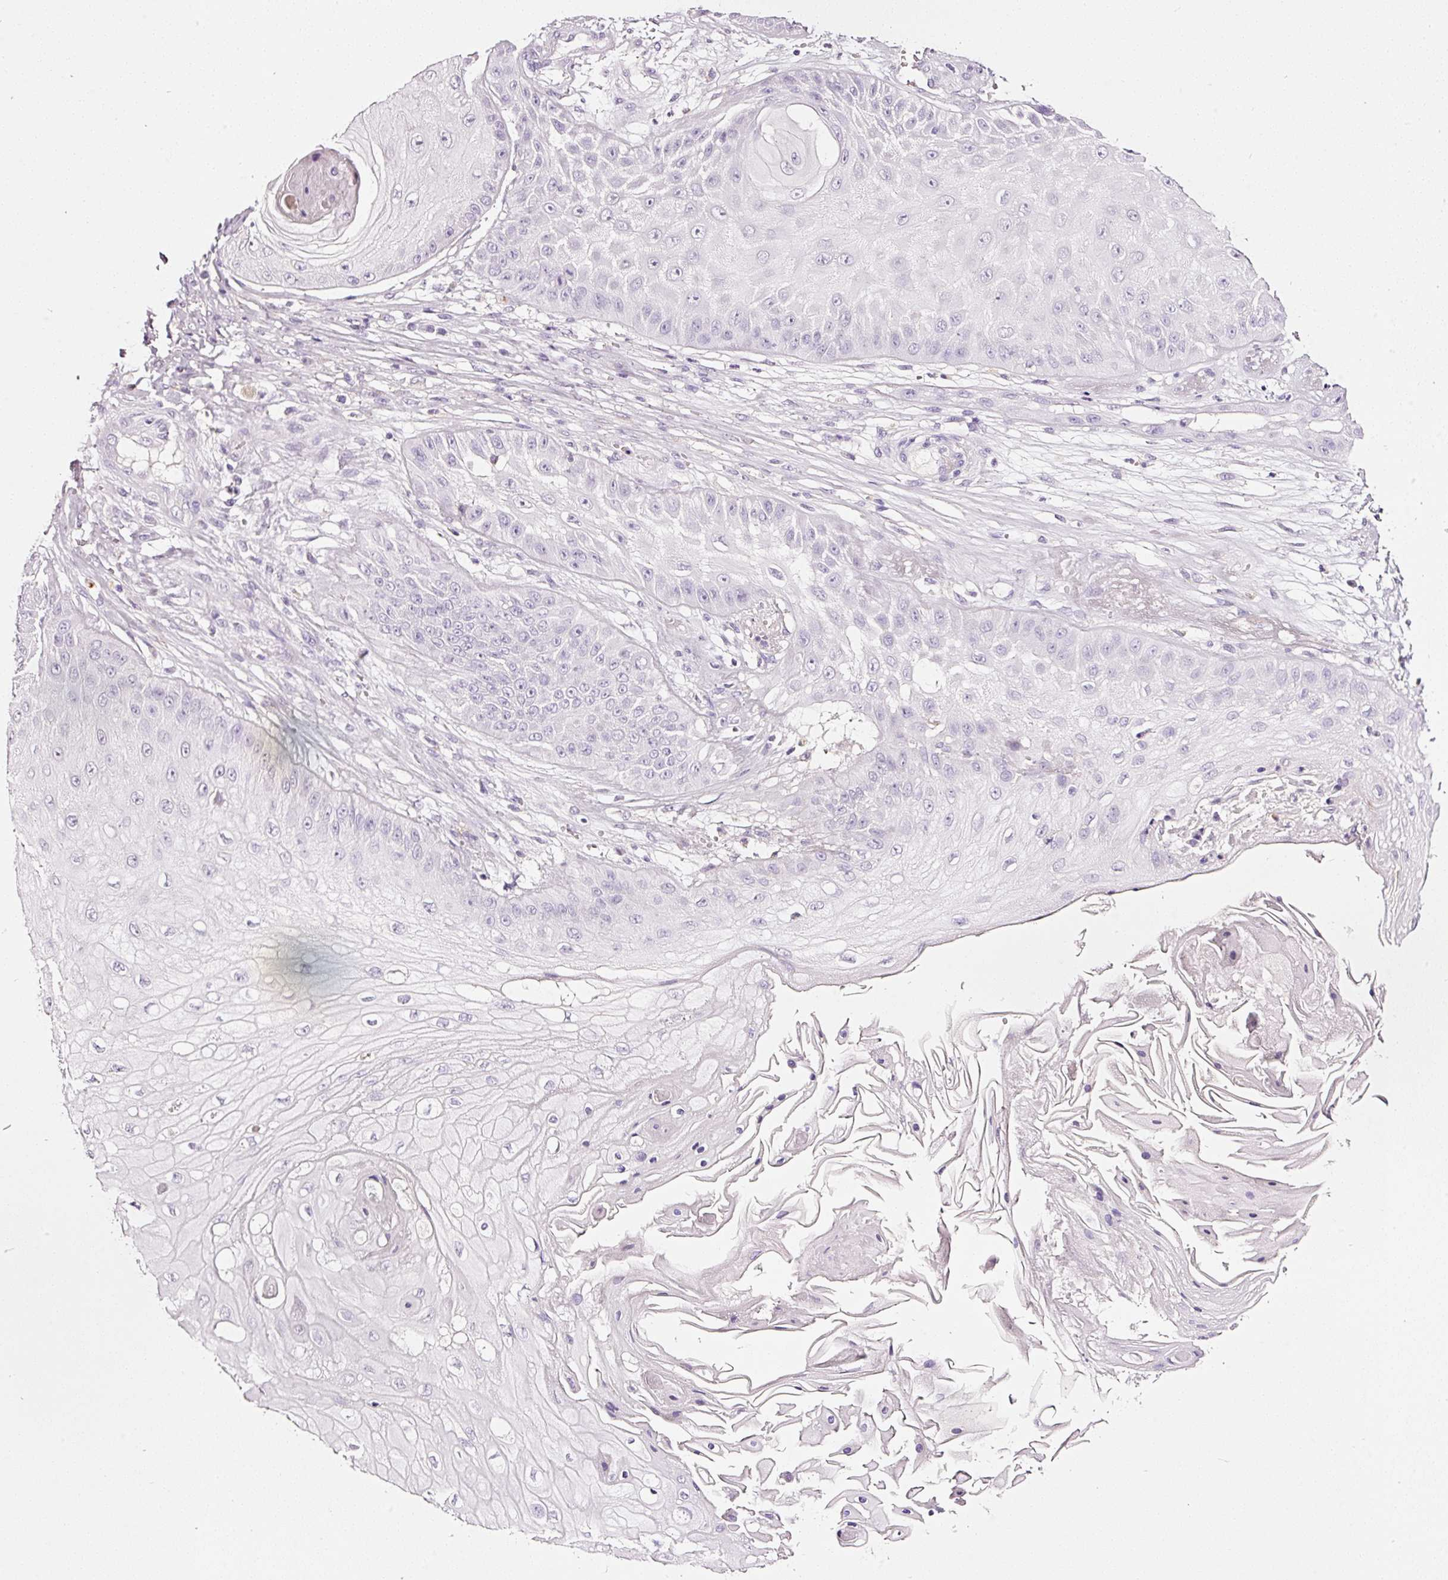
{"staining": {"intensity": "negative", "quantity": "none", "location": "none"}, "tissue": "skin cancer", "cell_type": "Tumor cells", "image_type": "cancer", "snomed": [{"axis": "morphology", "description": "Squamous cell carcinoma, NOS"}, {"axis": "topography", "description": "Skin"}], "caption": "Photomicrograph shows no significant protein positivity in tumor cells of skin squamous cell carcinoma.", "gene": "CYB561A3", "patient": {"sex": "male", "age": 70}}